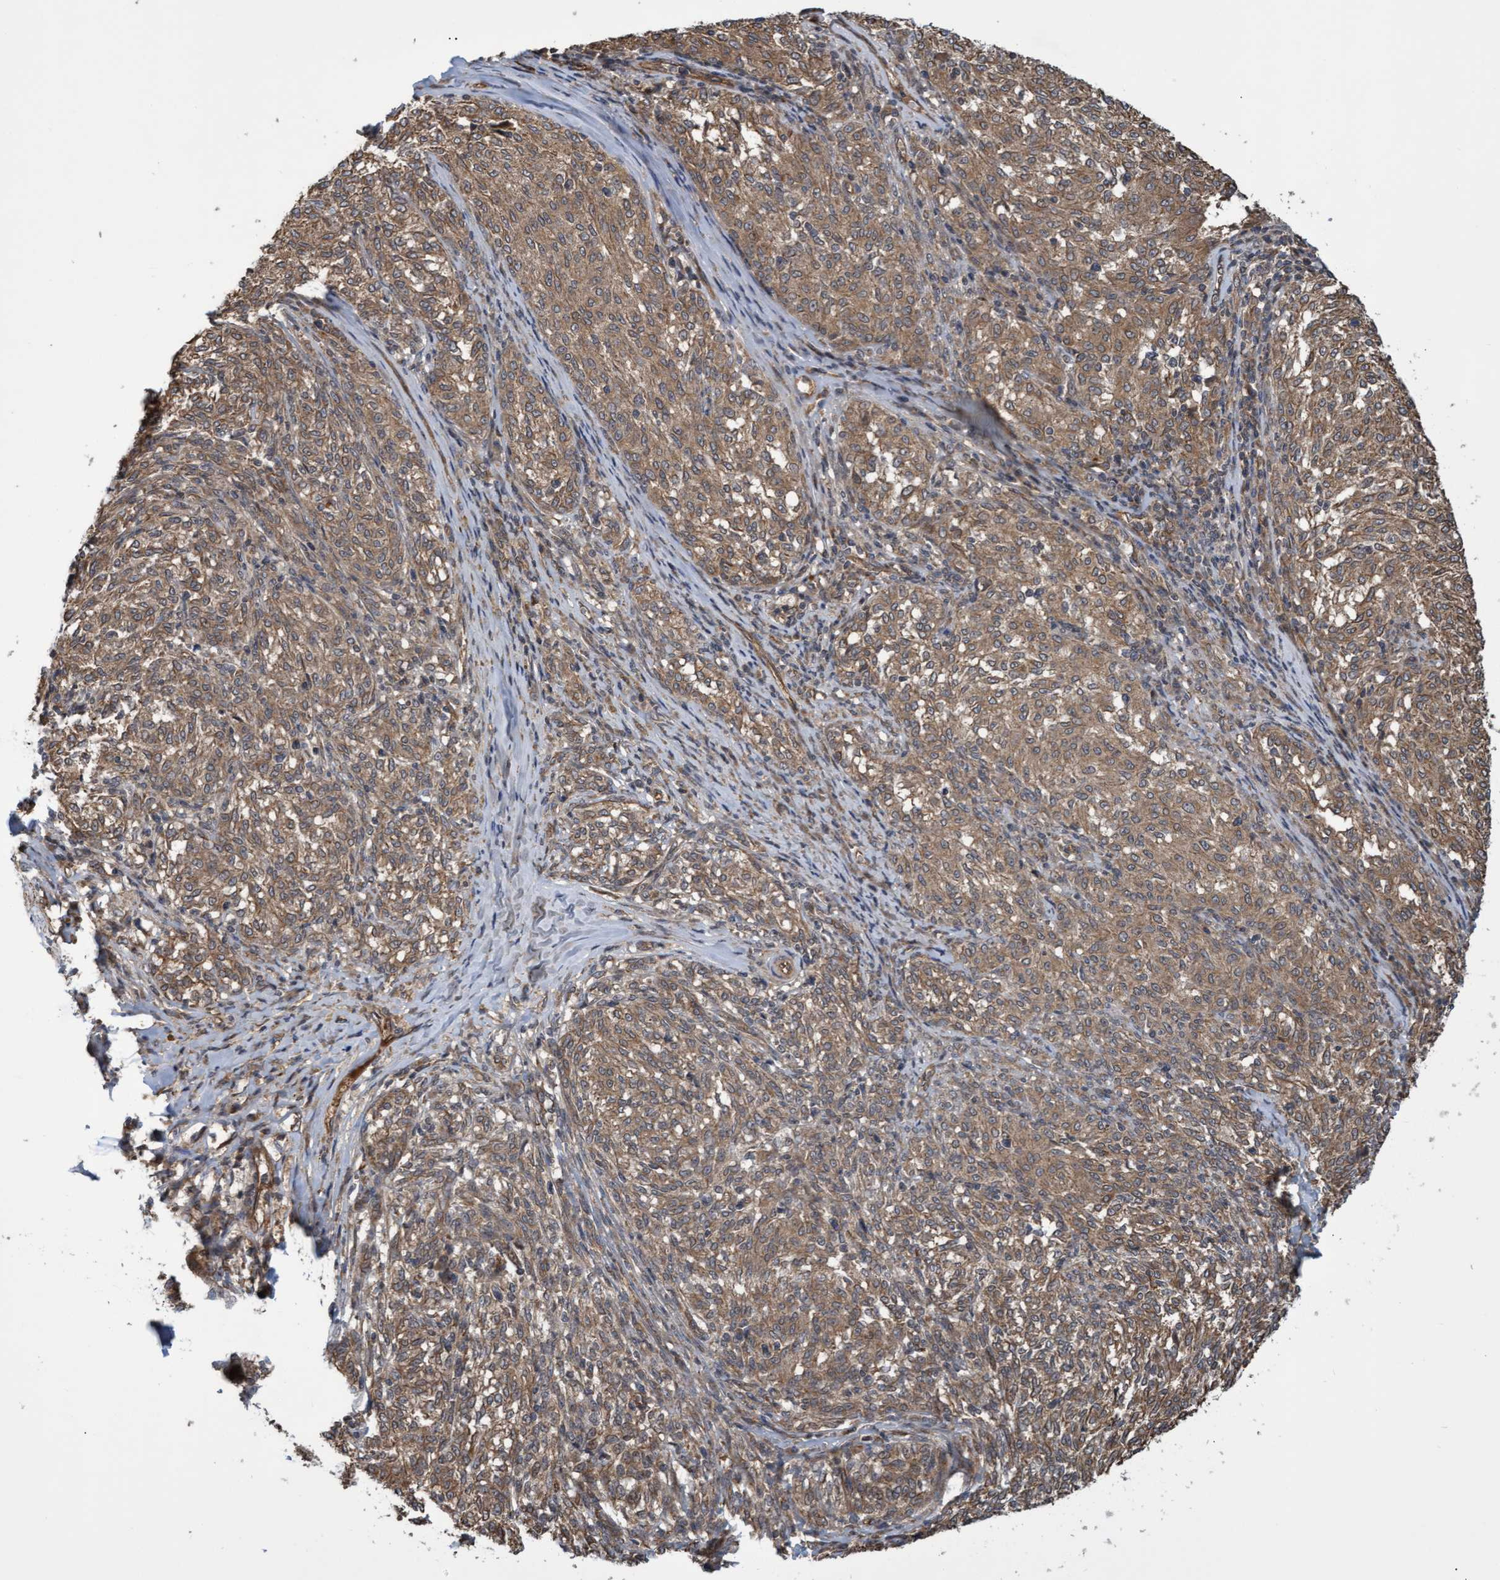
{"staining": {"intensity": "moderate", "quantity": ">75%", "location": "cytoplasmic/membranous"}, "tissue": "melanoma", "cell_type": "Tumor cells", "image_type": "cancer", "snomed": [{"axis": "morphology", "description": "Malignant melanoma, NOS"}, {"axis": "topography", "description": "Skin"}], "caption": "Malignant melanoma tissue shows moderate cytoplasmic/membranous staining in about >75% of tumor cells, visualized by immunohistochemistry.", "gene": "TNFRSF10B", "patient": {"sex": "female", "age": 72}}